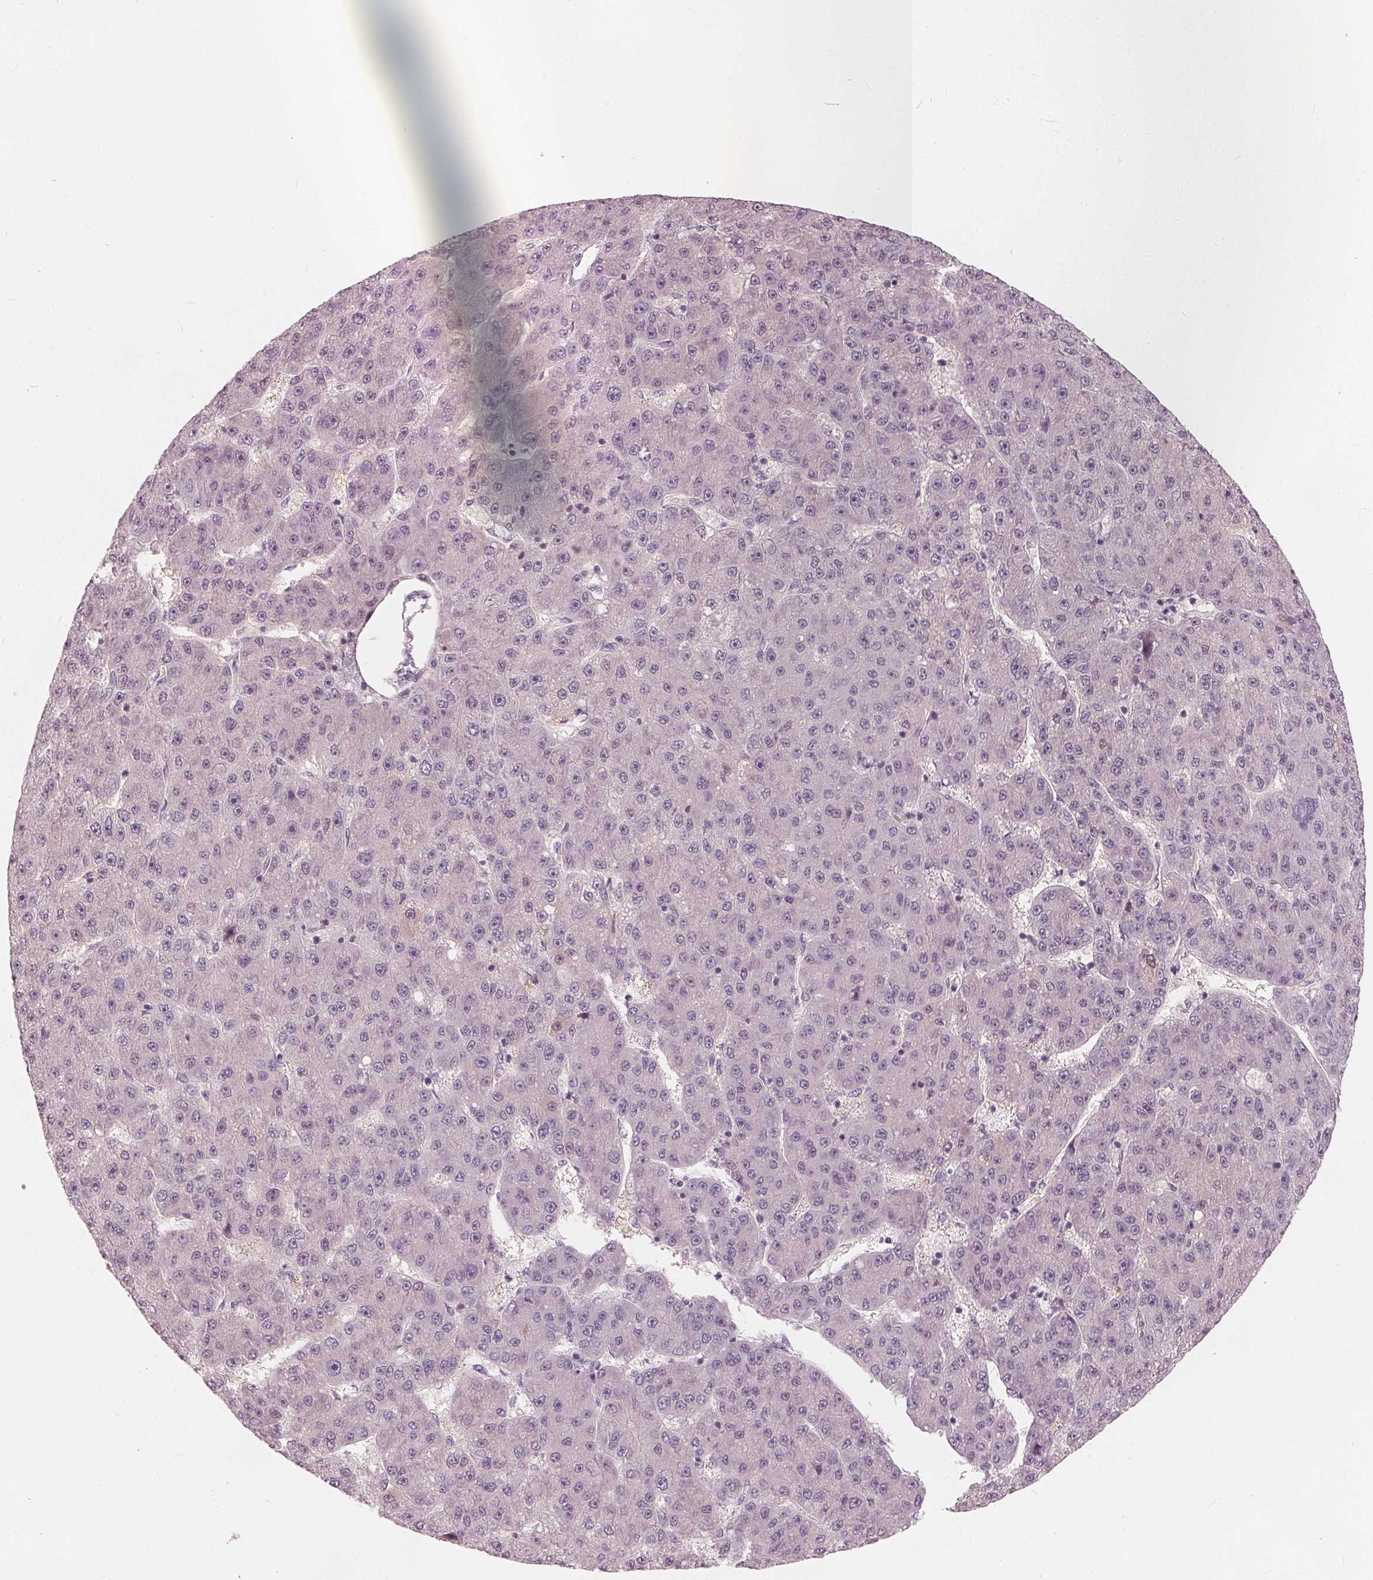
{"staining": {"intensity": "negative", "quantity": "none", "location": "none"}, "tissue": "liver cancer", "cell_type": "Tumor cells", "image_type": "cancer", "snomed": [{"axis": "morphology", "description": "Carcinoma, Hepatocellular, NOS"}, {"axis": "topography", "description": "Liver"}], "caption": "Immunohistochemical staining of liver hepatocellular carcinoma demonstrates no significant staining in tumor cells.", "gene": "SAT2", "patient": {"sex": "male", "age": 67}}